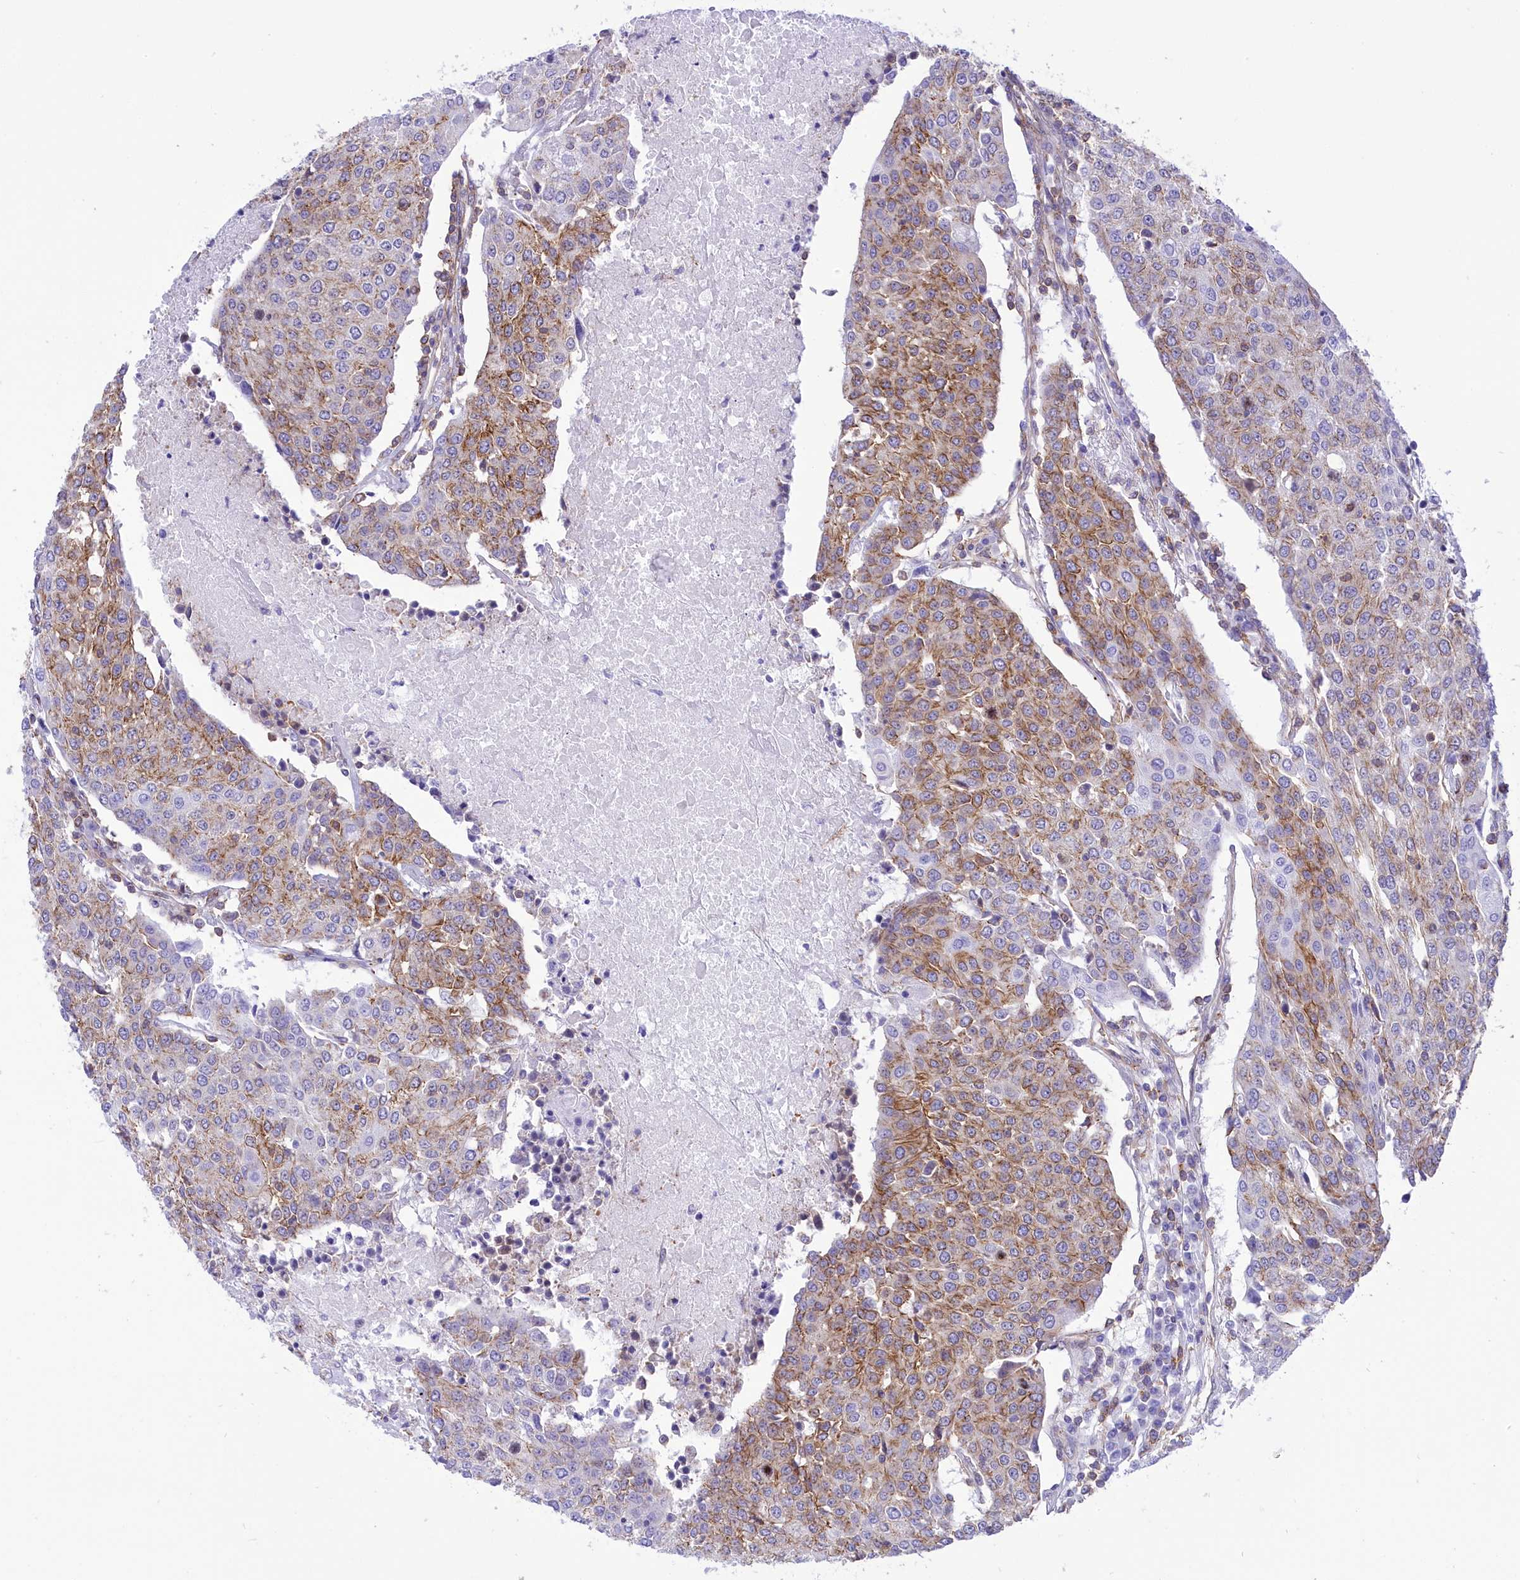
{"staining": {"intensity": "moderate", "quantity": "25%-75%", "location": "cytoplasmic/membranous"}, "tissue": "urothelial cancer", "cell_type": "Tumor cells", "image_type": "cancer", "snomed": [{"axis": "morphology", "description": "Urothelial carcinoma, High grade"}, {"axis": "topography", "description": "Urinary bladder"}], "caption": "Immunohistochemical staining of human high-grade urothelial carcinoma reveals medium levels of moderate cytoplasmic/membranous staining in about 25%-75% of tumor cells.", "gene": "SEPTIN9", "patient": {"sex": "female", "age": 85}}